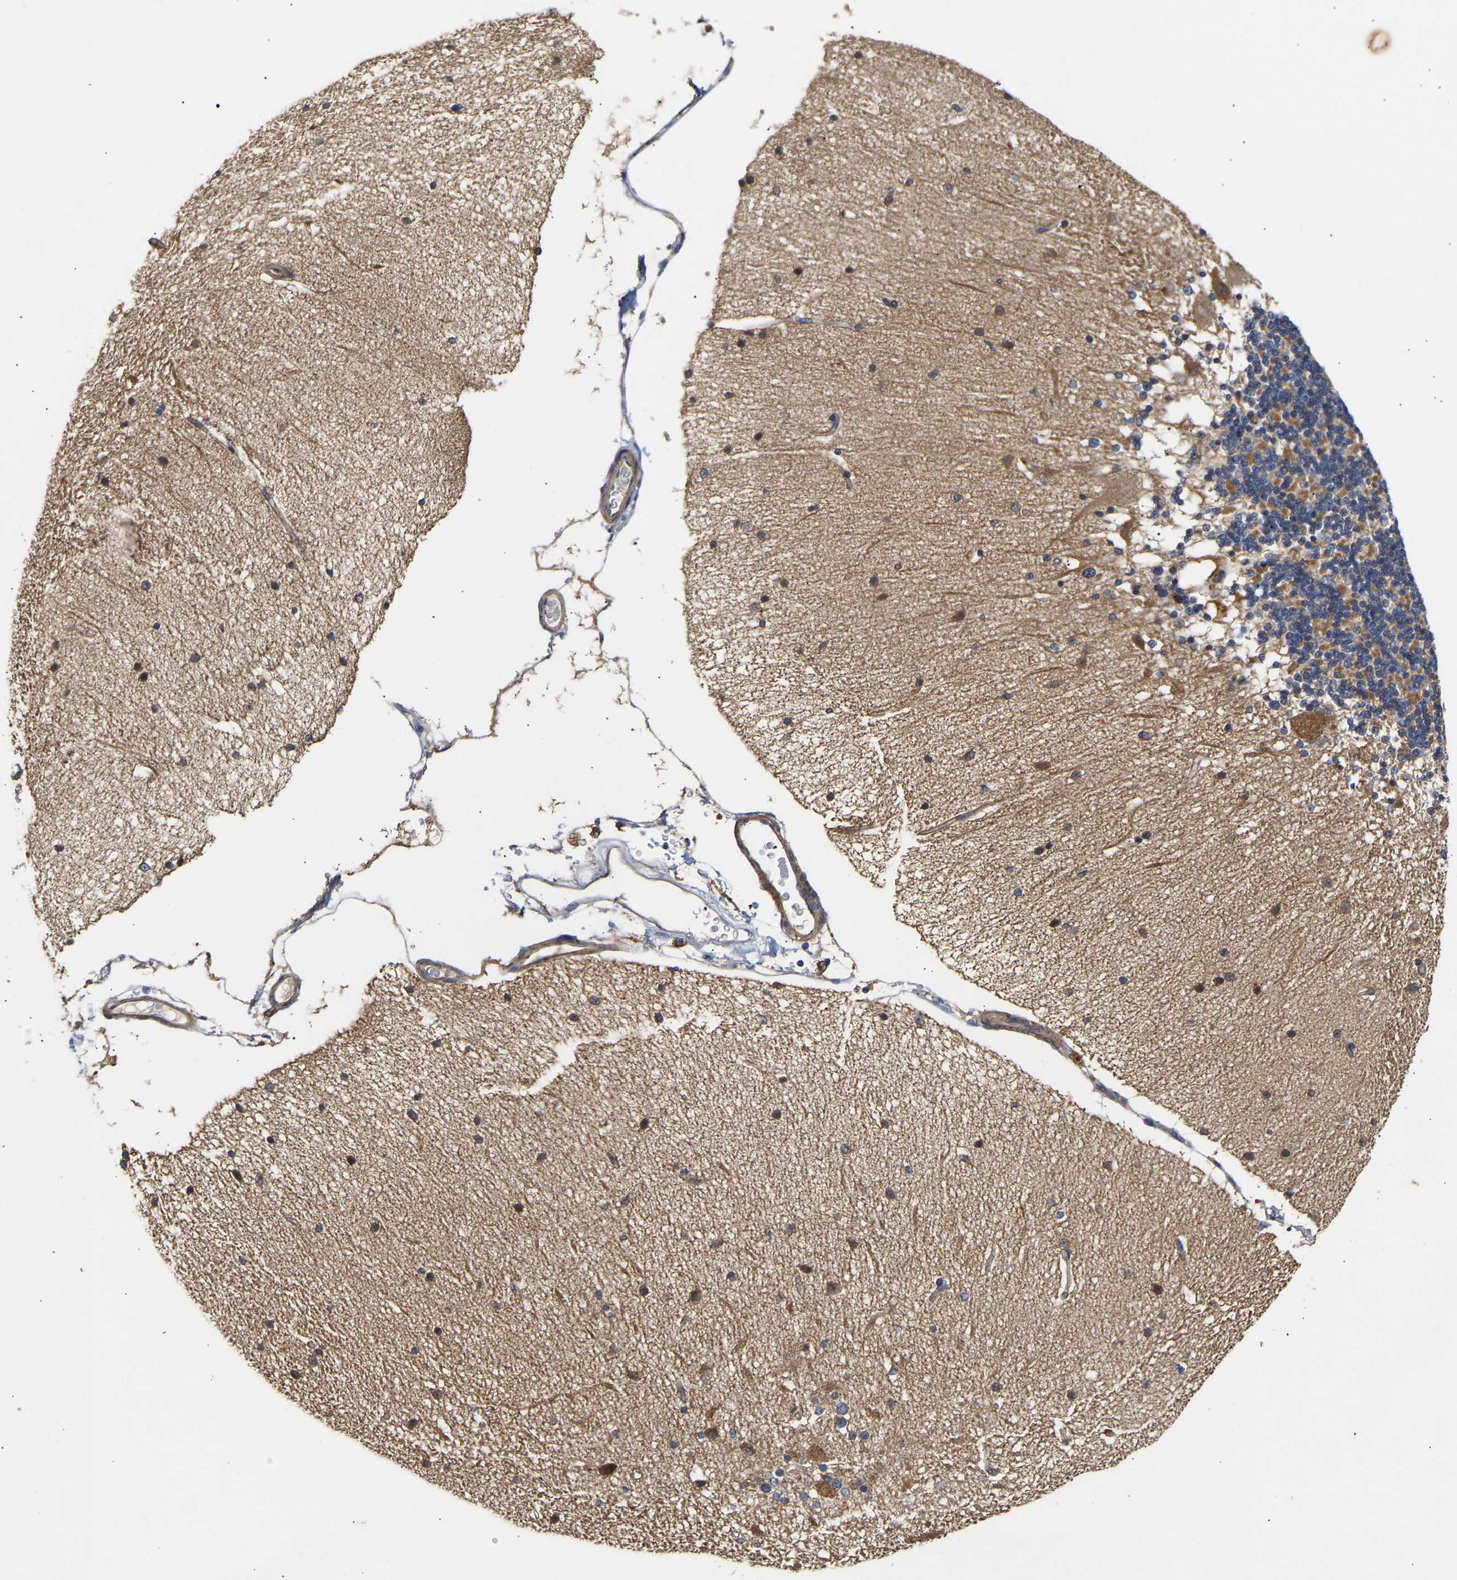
{"staining": {"intensity": "moderate", "quantity": "25%-75%", "location": "cytoplasmic/membranous"}, "tissue": "cerebellum", "cell_type": "Cells in granular layer", "image_type": "normal", "snomed": [{"axis": "morphology", "description": "Normal tissue, NOS"}, {"axis": "topography", "description": "Cerebellum"}], "caption": "Protein analysis of normal cerebellum displays moderate cytoplasmic/membranous staining in approximately 25%-75% of cells in granular layer.", "gene": "KASH5", "patient": {"sex": "female", "age": 54}}